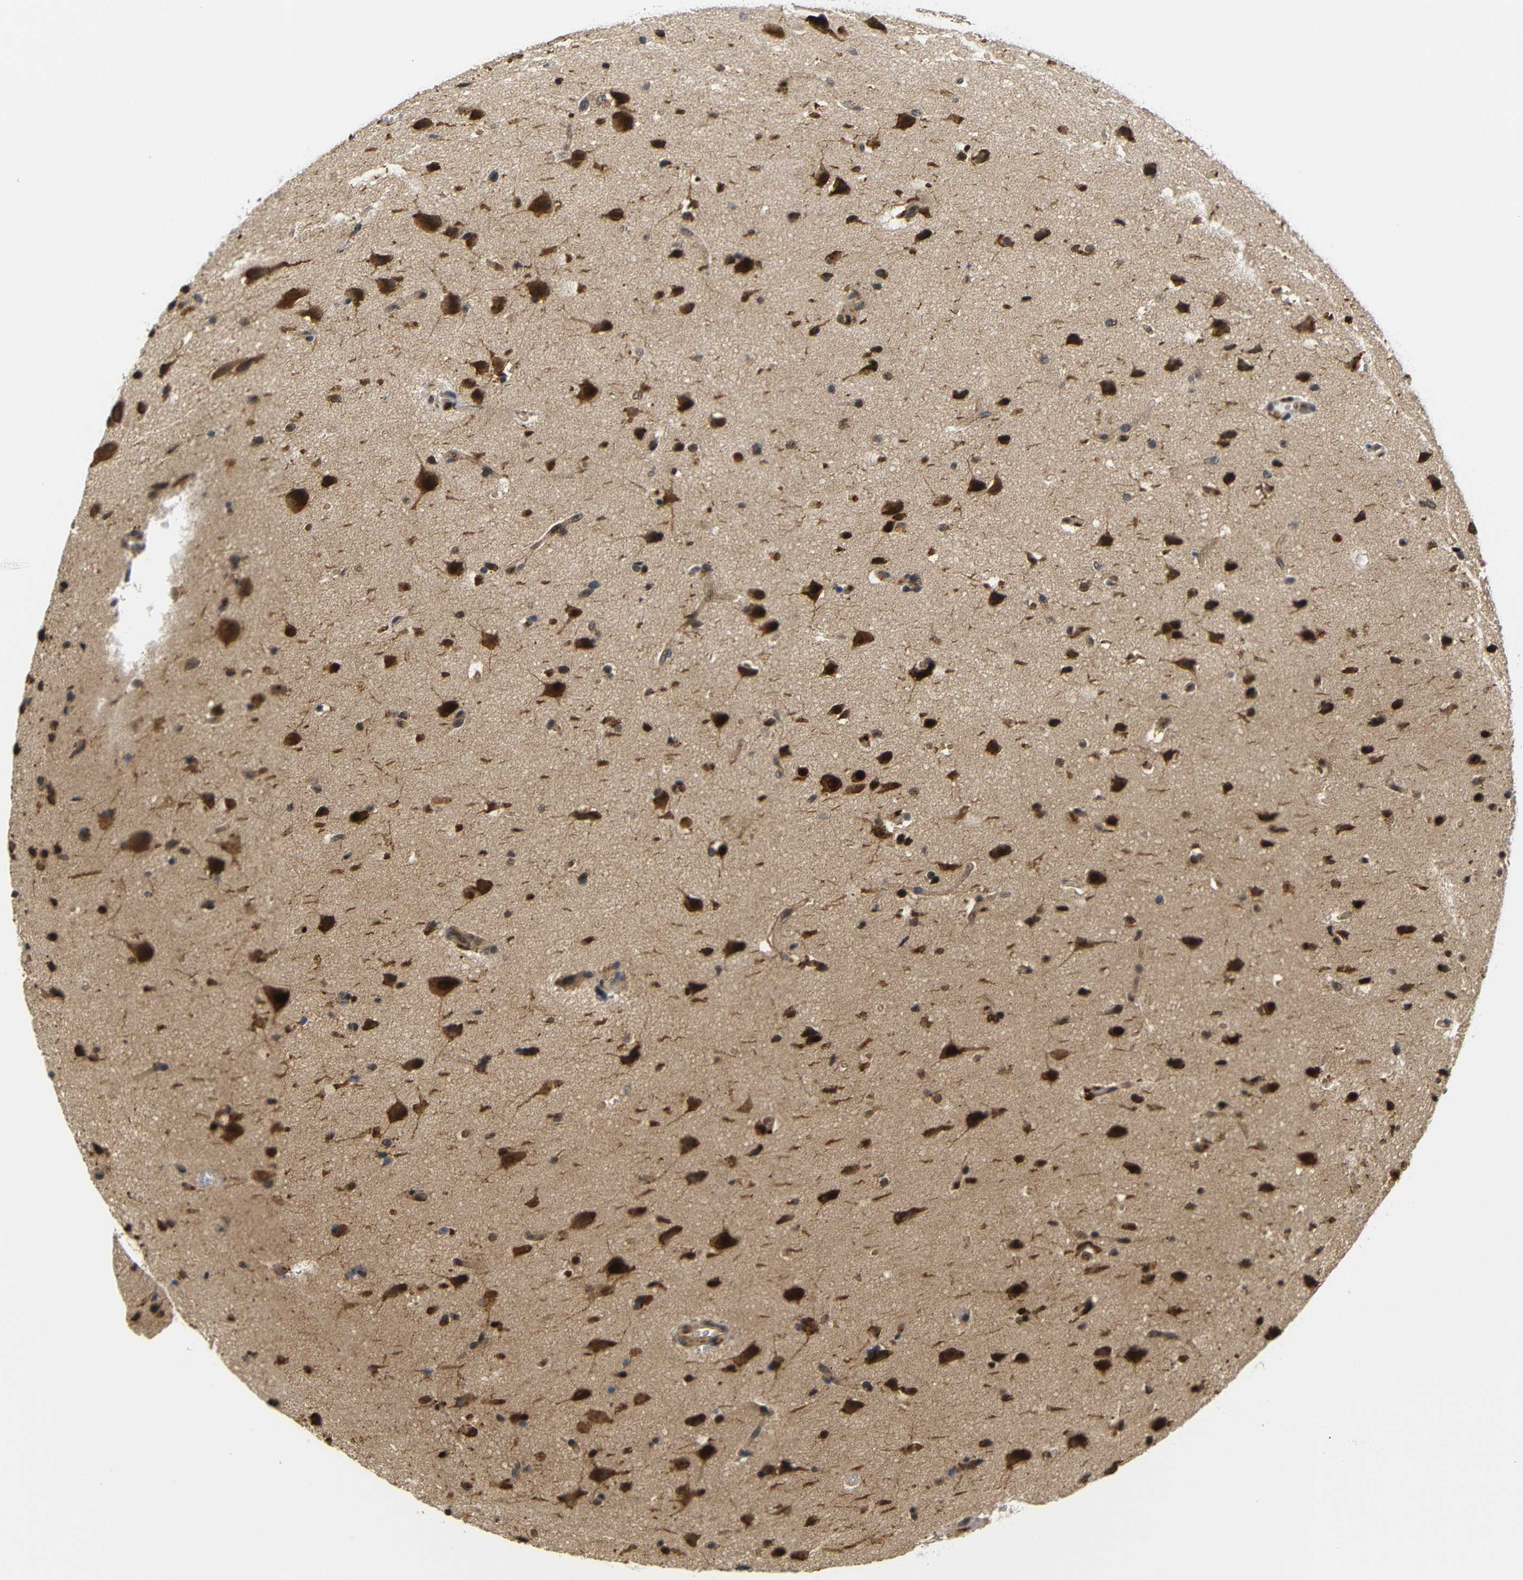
{"staining": {"intensity": "strong", "quantity": ">75%", "location": "cytoplasmic/membranous,nuclear"}, "tissue": "glioma", "cell_type": "Tumor cells", "image_type": "cancer", "snomed": [{"axis": "morphology", "description": "Glioma, malignant, Low grade"}, {"axis": "topography", "description": "Cerebral cortex"}], "caption": "Strong cytoplasmic/membranous and nuclear protein staining is appreciated in about >75% of tumor cells in glioma. (brown staining indicates protein expression, while blue staining denotes nuclei).", "gene": "GJA5", "patient": {"sex": "female", "age": 47}}